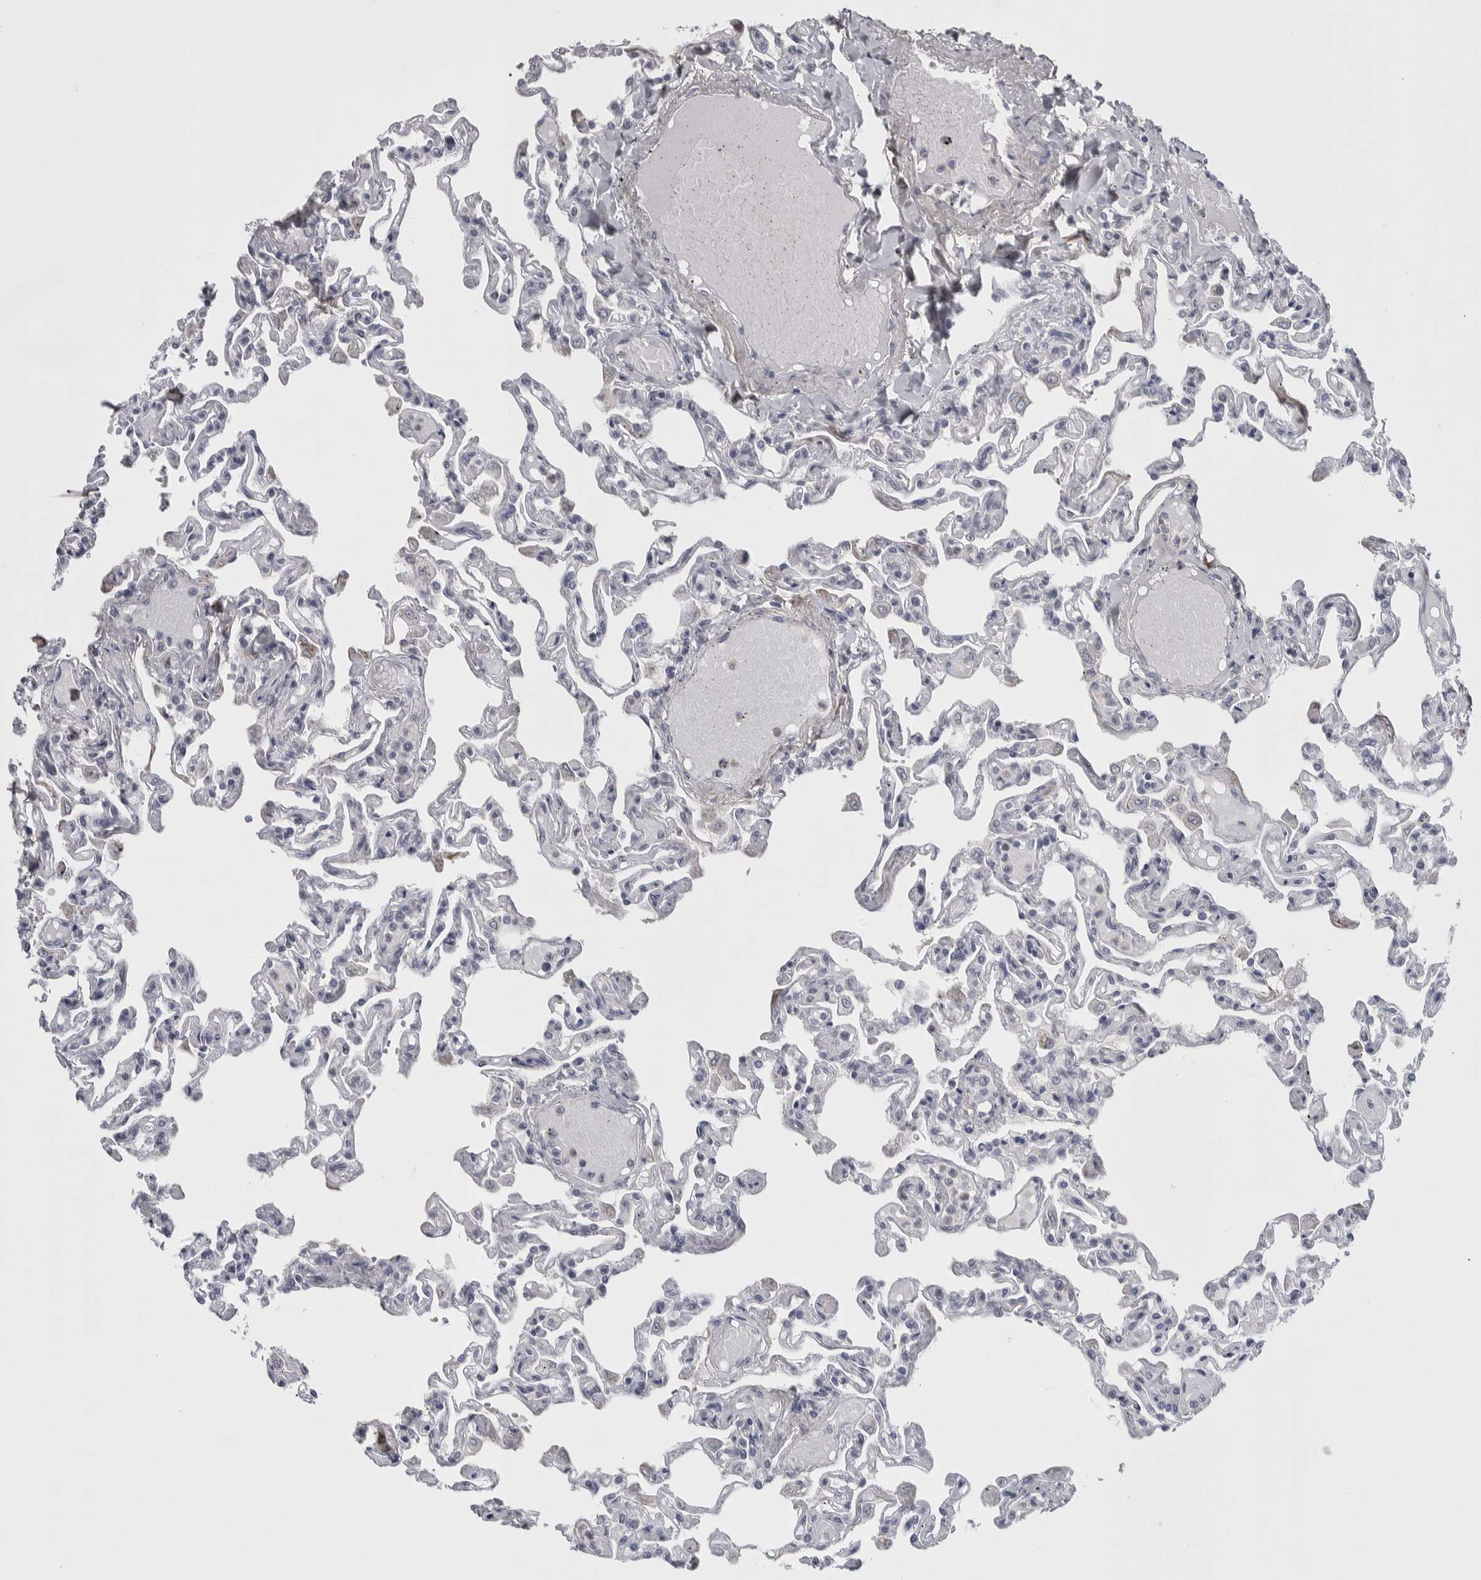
{"staining": {"intensity": "moderate", "quantity": "<25%", "location": "nuclear"}, "tissue": "lung", "cell_type": "Alveolar cells", "image_type": "normal", "snomed": [{"axis": "morphology", "description": "Normal tissue, NOS"}, {"axis": "topography", "description": "Lung"}], "caption": "Immunohistochemical staining of benign human lung exhibits moderate nuclear protein positivity in approximately <25% of alveolar cells.", "gene": "ASPN", "patient": {"sex": "male", "age": 21}}